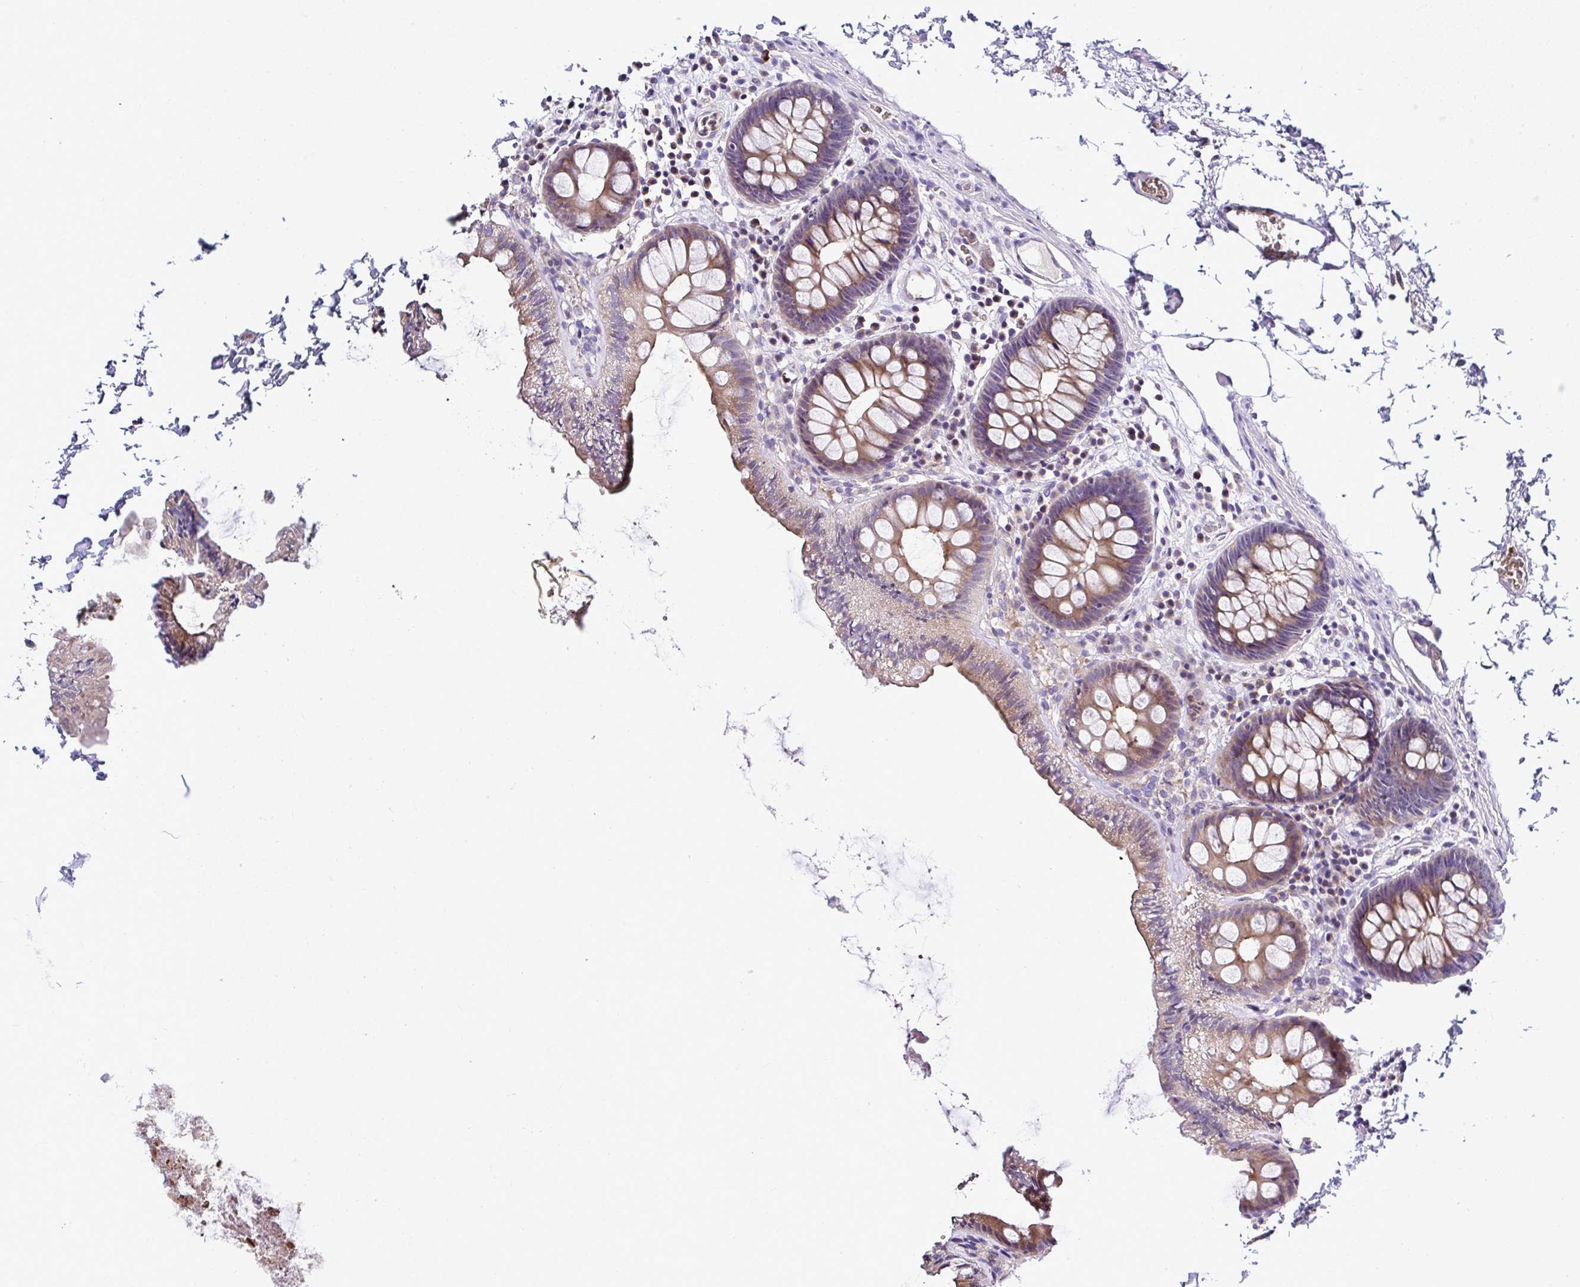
{"staining": {"intensity": "negative", "quantity": "none", "location": "none"}, "tissue": "colon", "cell_type": "Endothelial cells", "image_type": "normal", "snomed": [{"axis": "morphology", "description": "Normal tissue, NOS"}, {"axis": "topography", "description": "Colon"}, {"axis": "topography", "description": "Peripheral nerve tissue"}], "caption": "Immunohistochemical staining of normal colon exhibits no significant positivity in endothelial cells.", "gene": "DEPDC5", "patient": {"sex": "male", "age": 84}}